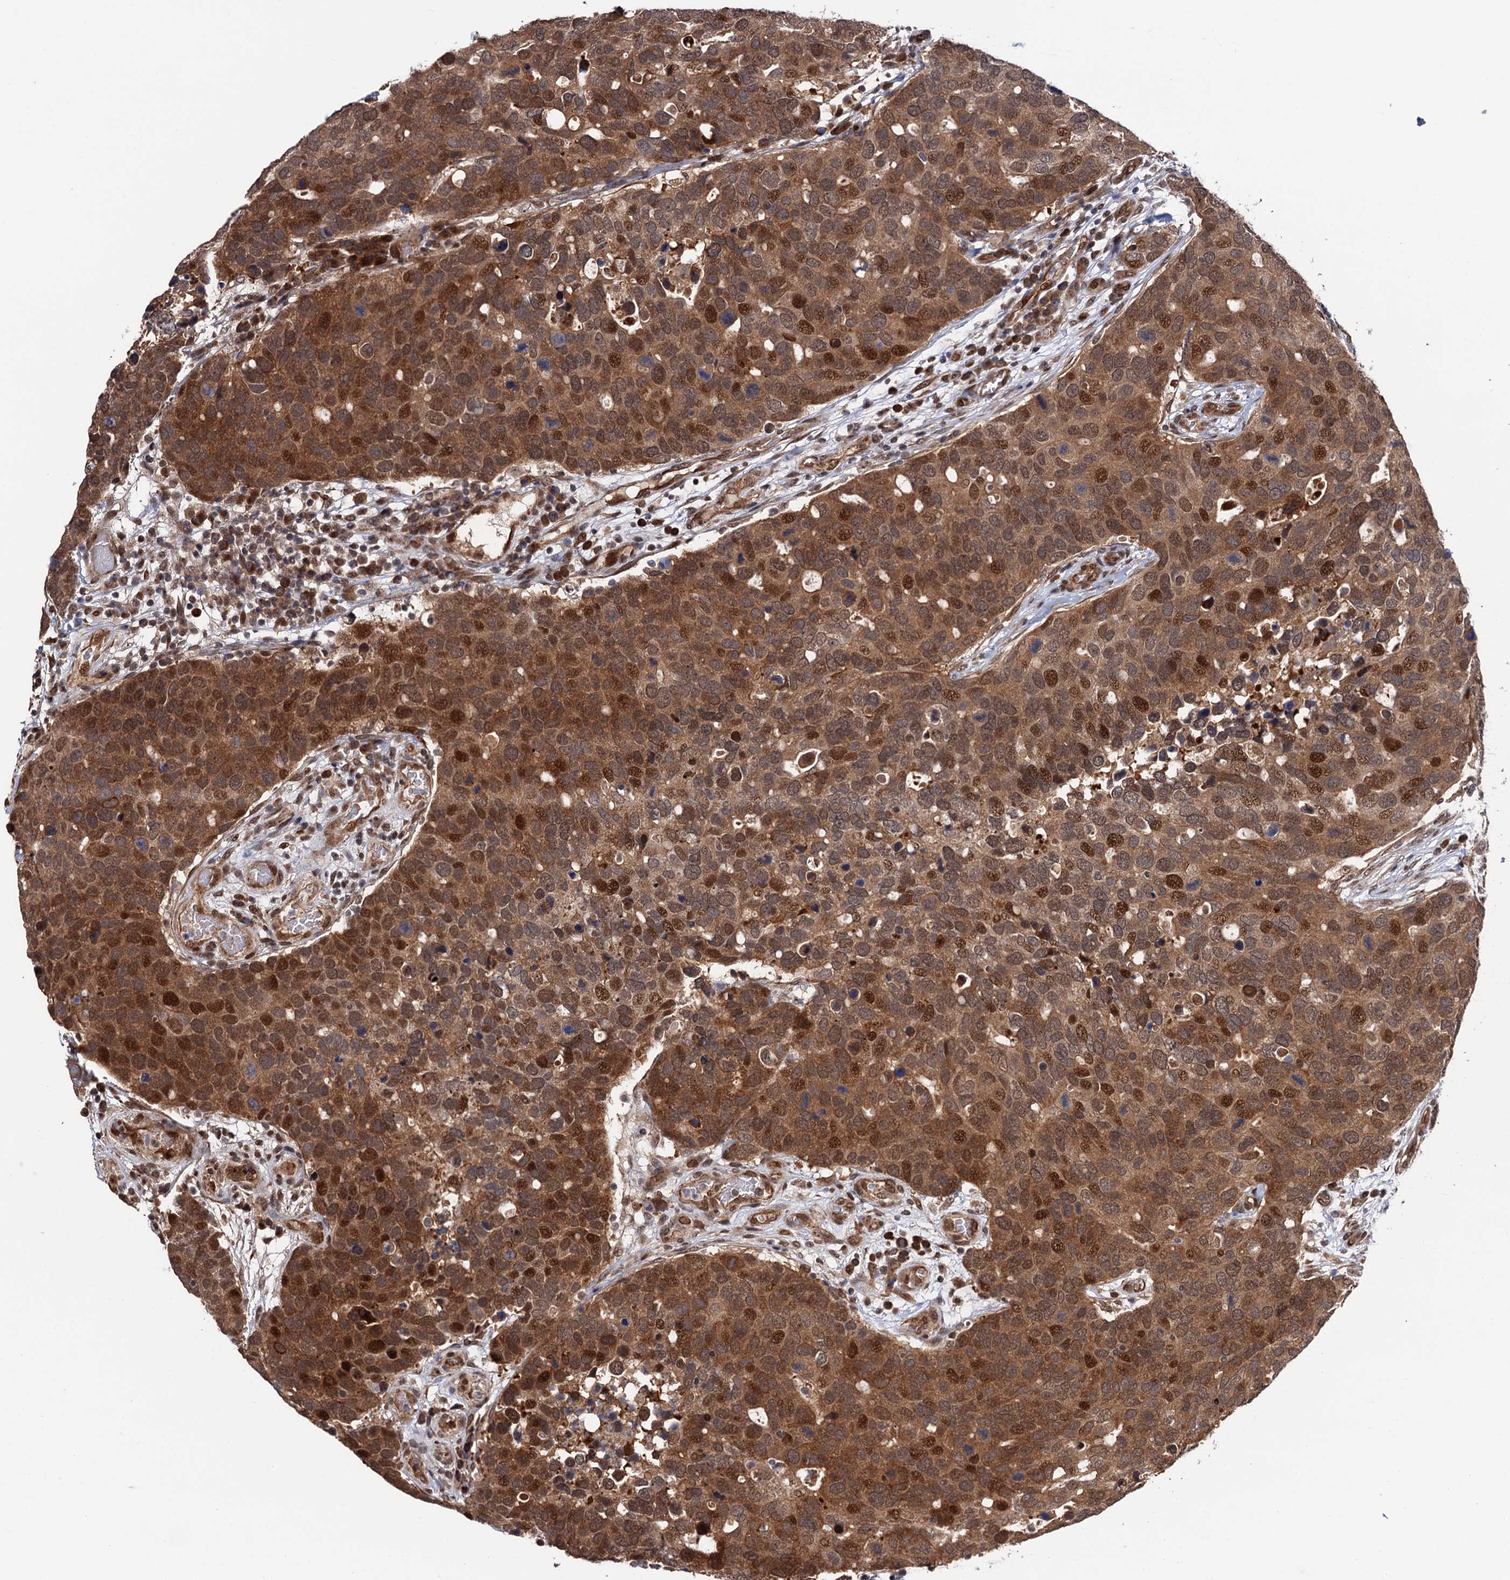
{"staining": {"intensity": "moderate", "quantity": ">75%", "location": "cytoplasmic/membranous,nuclear"}, "tissue": "breast cancer", "cell_type": "Tumor cells", "image_type": "cancer", "snomed": [{"axis": "morphology", "description": "Duct carcinoma"}, {"axis": "topography", "description": "Breast"}], "caption": "DAB (3,3'-diaminobenzidine) immunohistochemical staining of infiltrating ductal carcinoma (breast) shows moderate cytoplasmic/membranous and nuclear protein staining in about >75% of tumor cells.", "gene": "CDC23", "patient": {"sex": "female", "age": 83}}